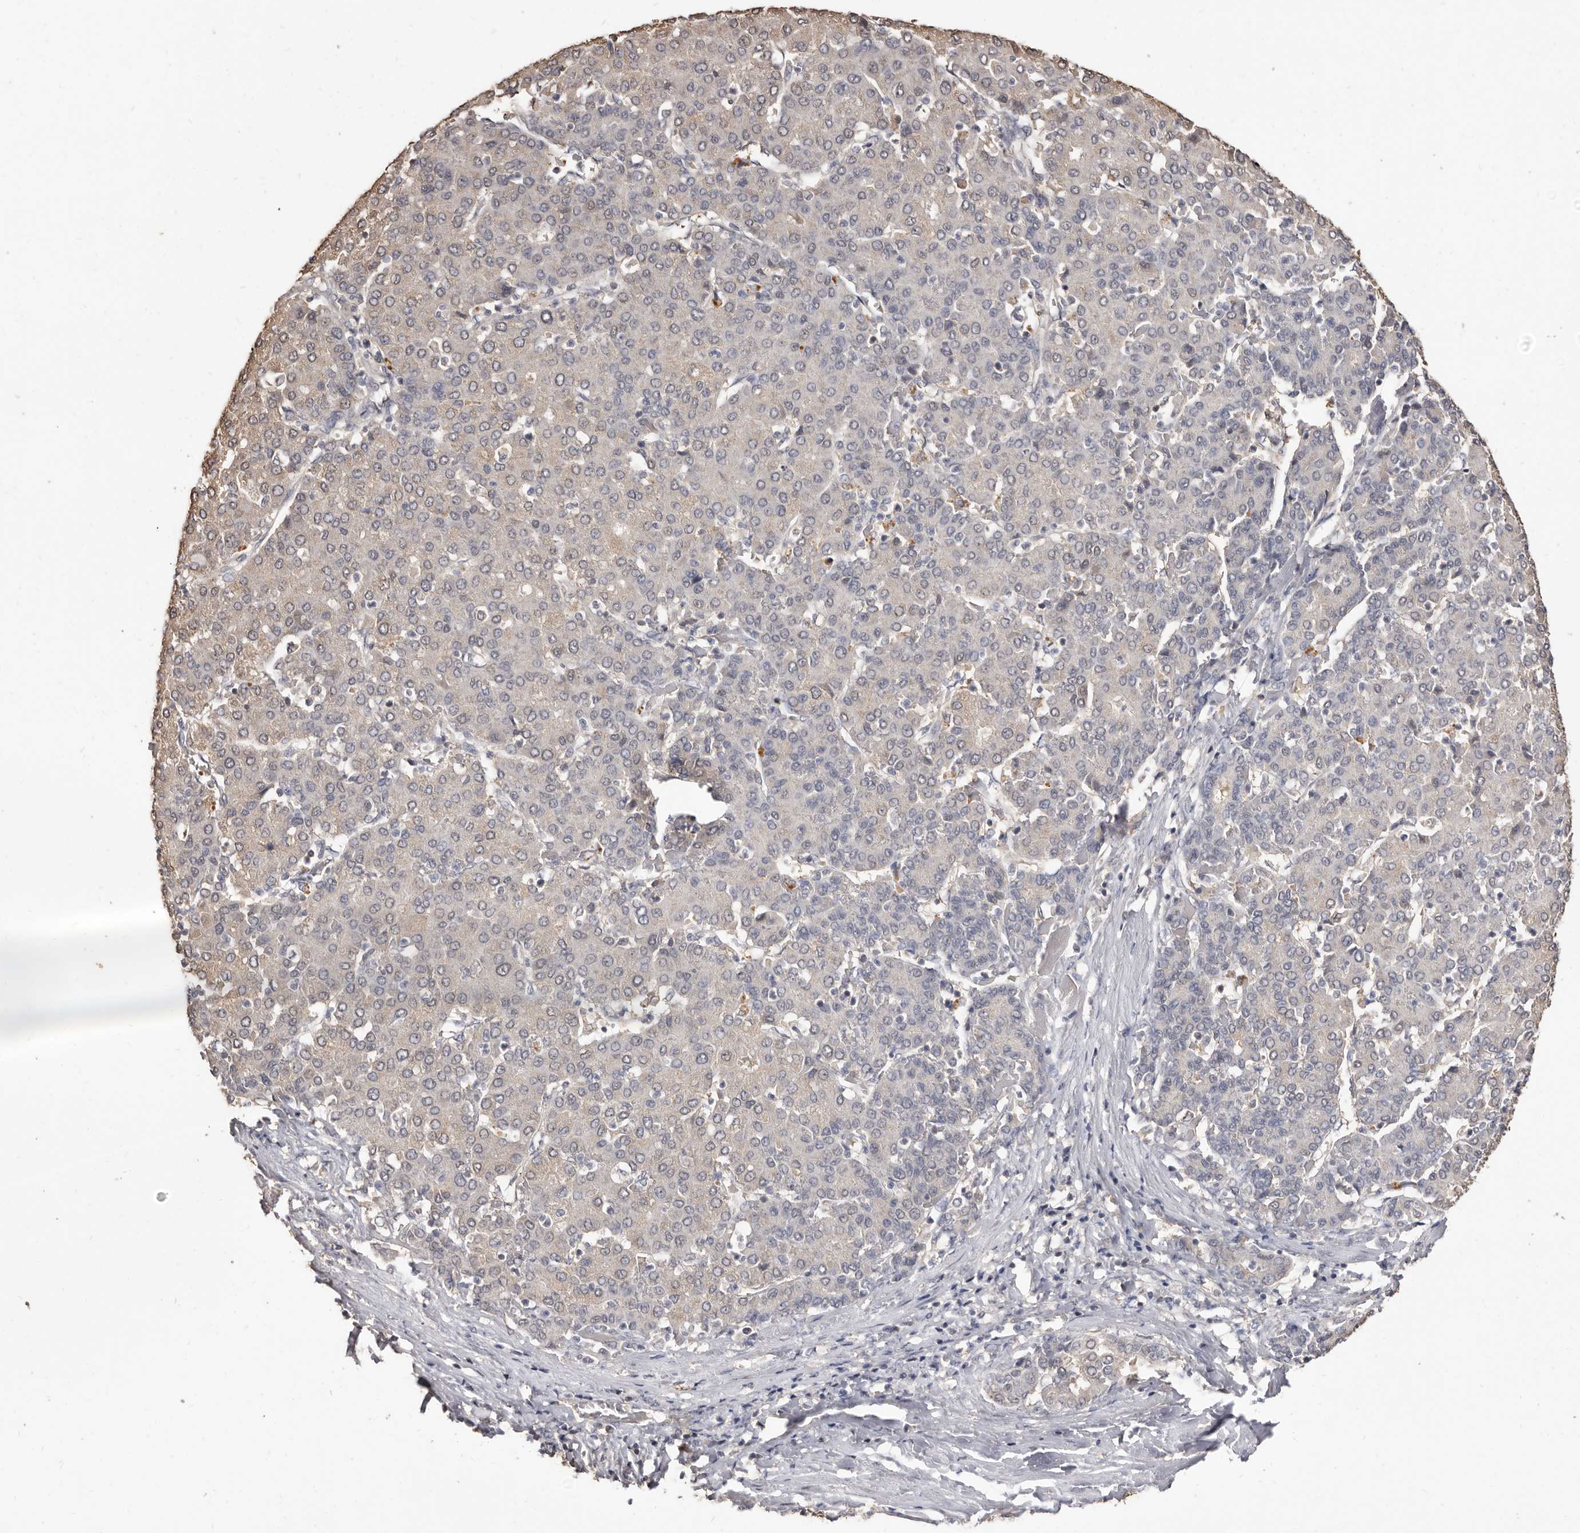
{"staining": {"intensity": "negative", "quantity": "none", "location": "none"}, "tissue": "liver cancer", "cell_type": "Tumor cells", "image_type": "cancer", "snomed": [{"axis": "morphology", "description": "Carcinoma, Hepatocellular, NOS"}, {"axis": "topography", "description": "Liver"}], "caption": "High magnification brightfield microscopy of liver cancer stained with DAB (brown) and counterstained with hematoxylin (blue): tumor cells show no significant positivity. (Brightfield microscopy of DAB IHC at high magnification).", "gene": "INAVA", "patient": {"sex": "male", "age": 65}}